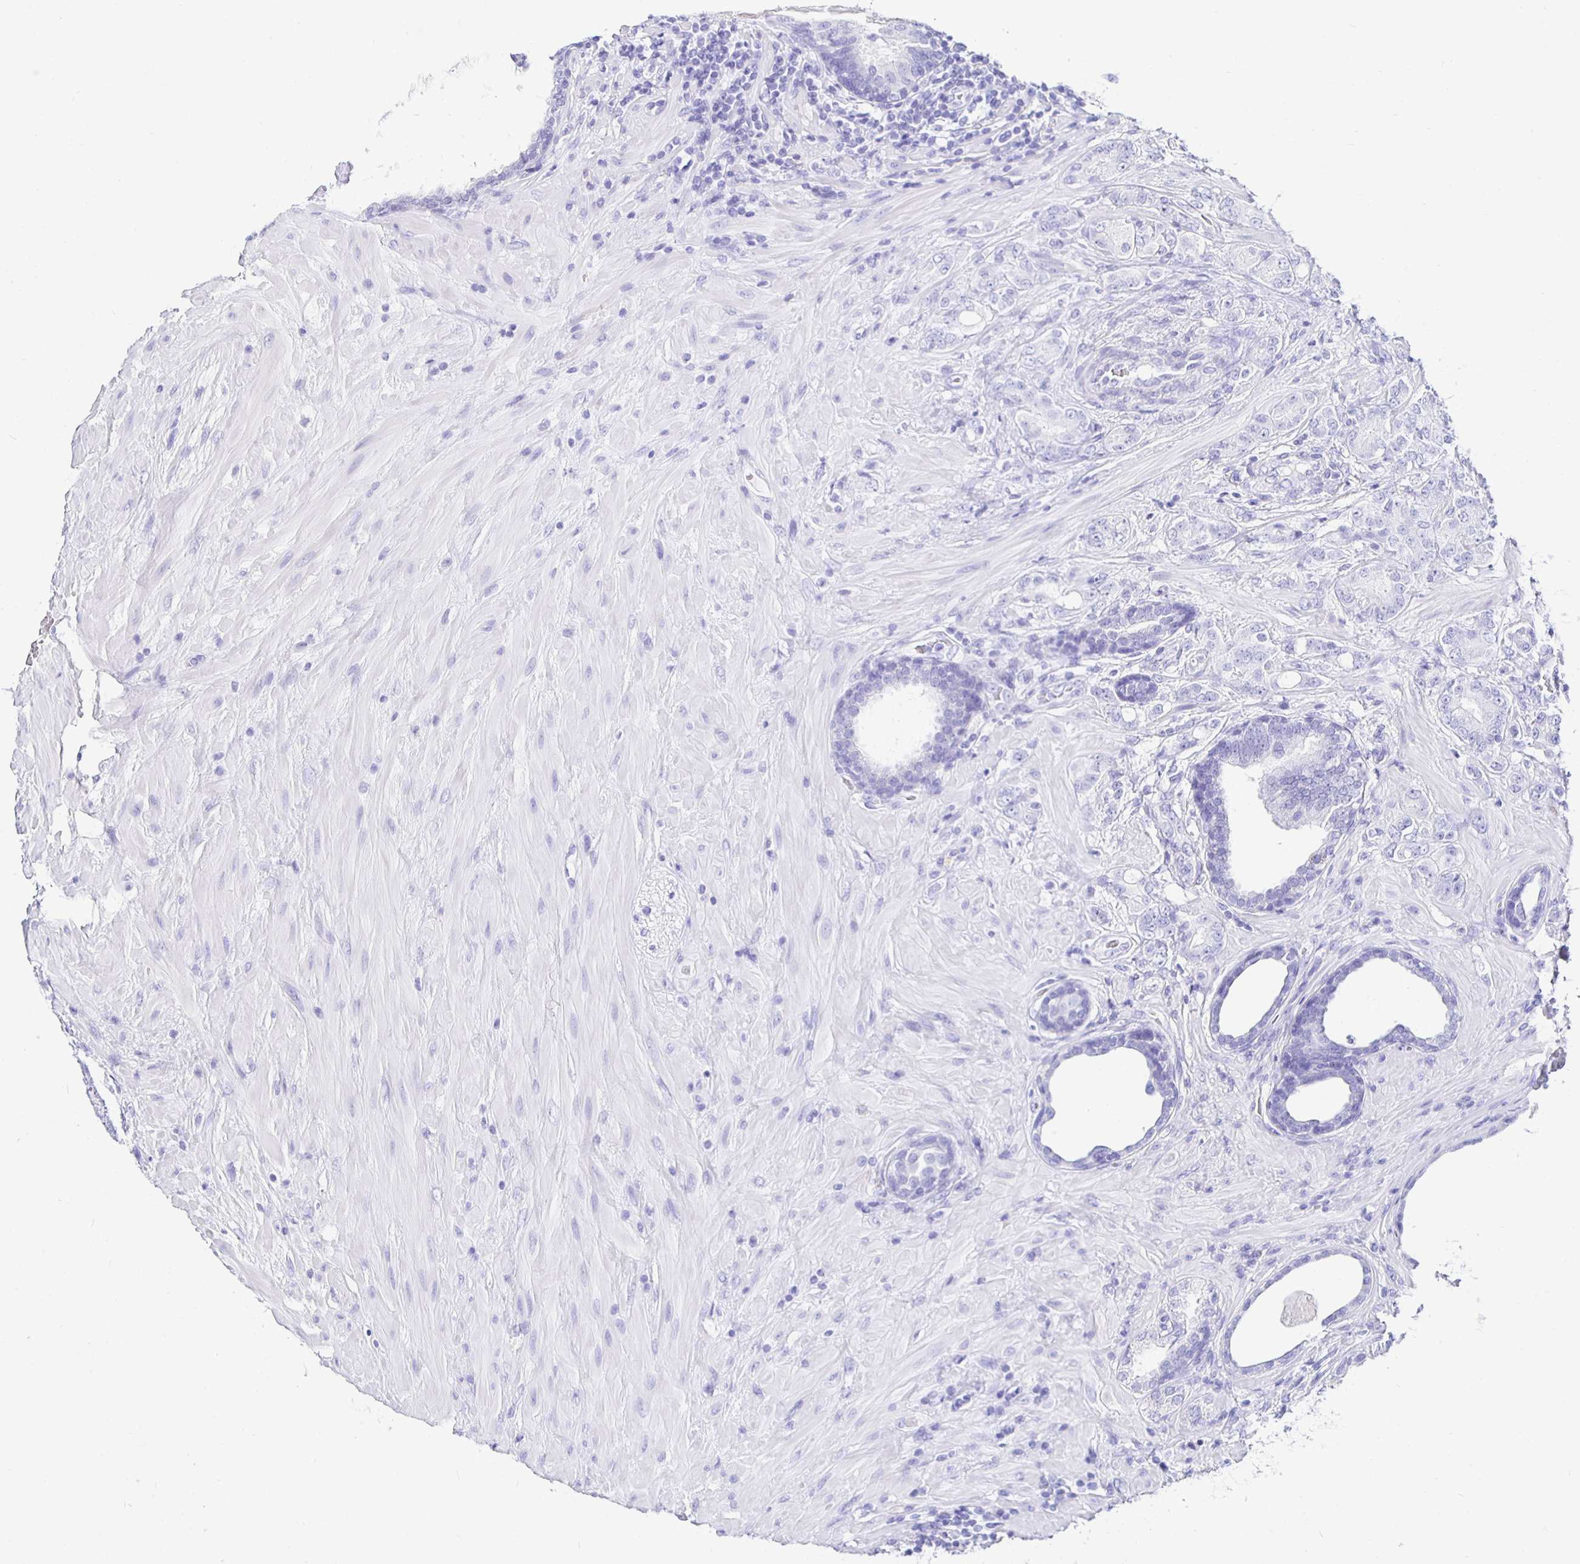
{"staining": {"intensity": "negative", "quantity": "none", "location": "none"}, "tissue": "prostate cancer", "cell_type": "Tumor cells", "image_type": "cancer", "snomed": [{"axis": "morphology", "description": "Adenocarcinoma, High grade"}, {"axis": "topography", "description": "Prostate"}], "caption": "A high-resolution histopathology image shows immunohistochemistry staining of prostate cancer (high-grade adenocarcinoma), which demonstrates no significant staining in tumor cells.", "gene": "UMOD", "patient": {"sex": "male", "age": 62}}